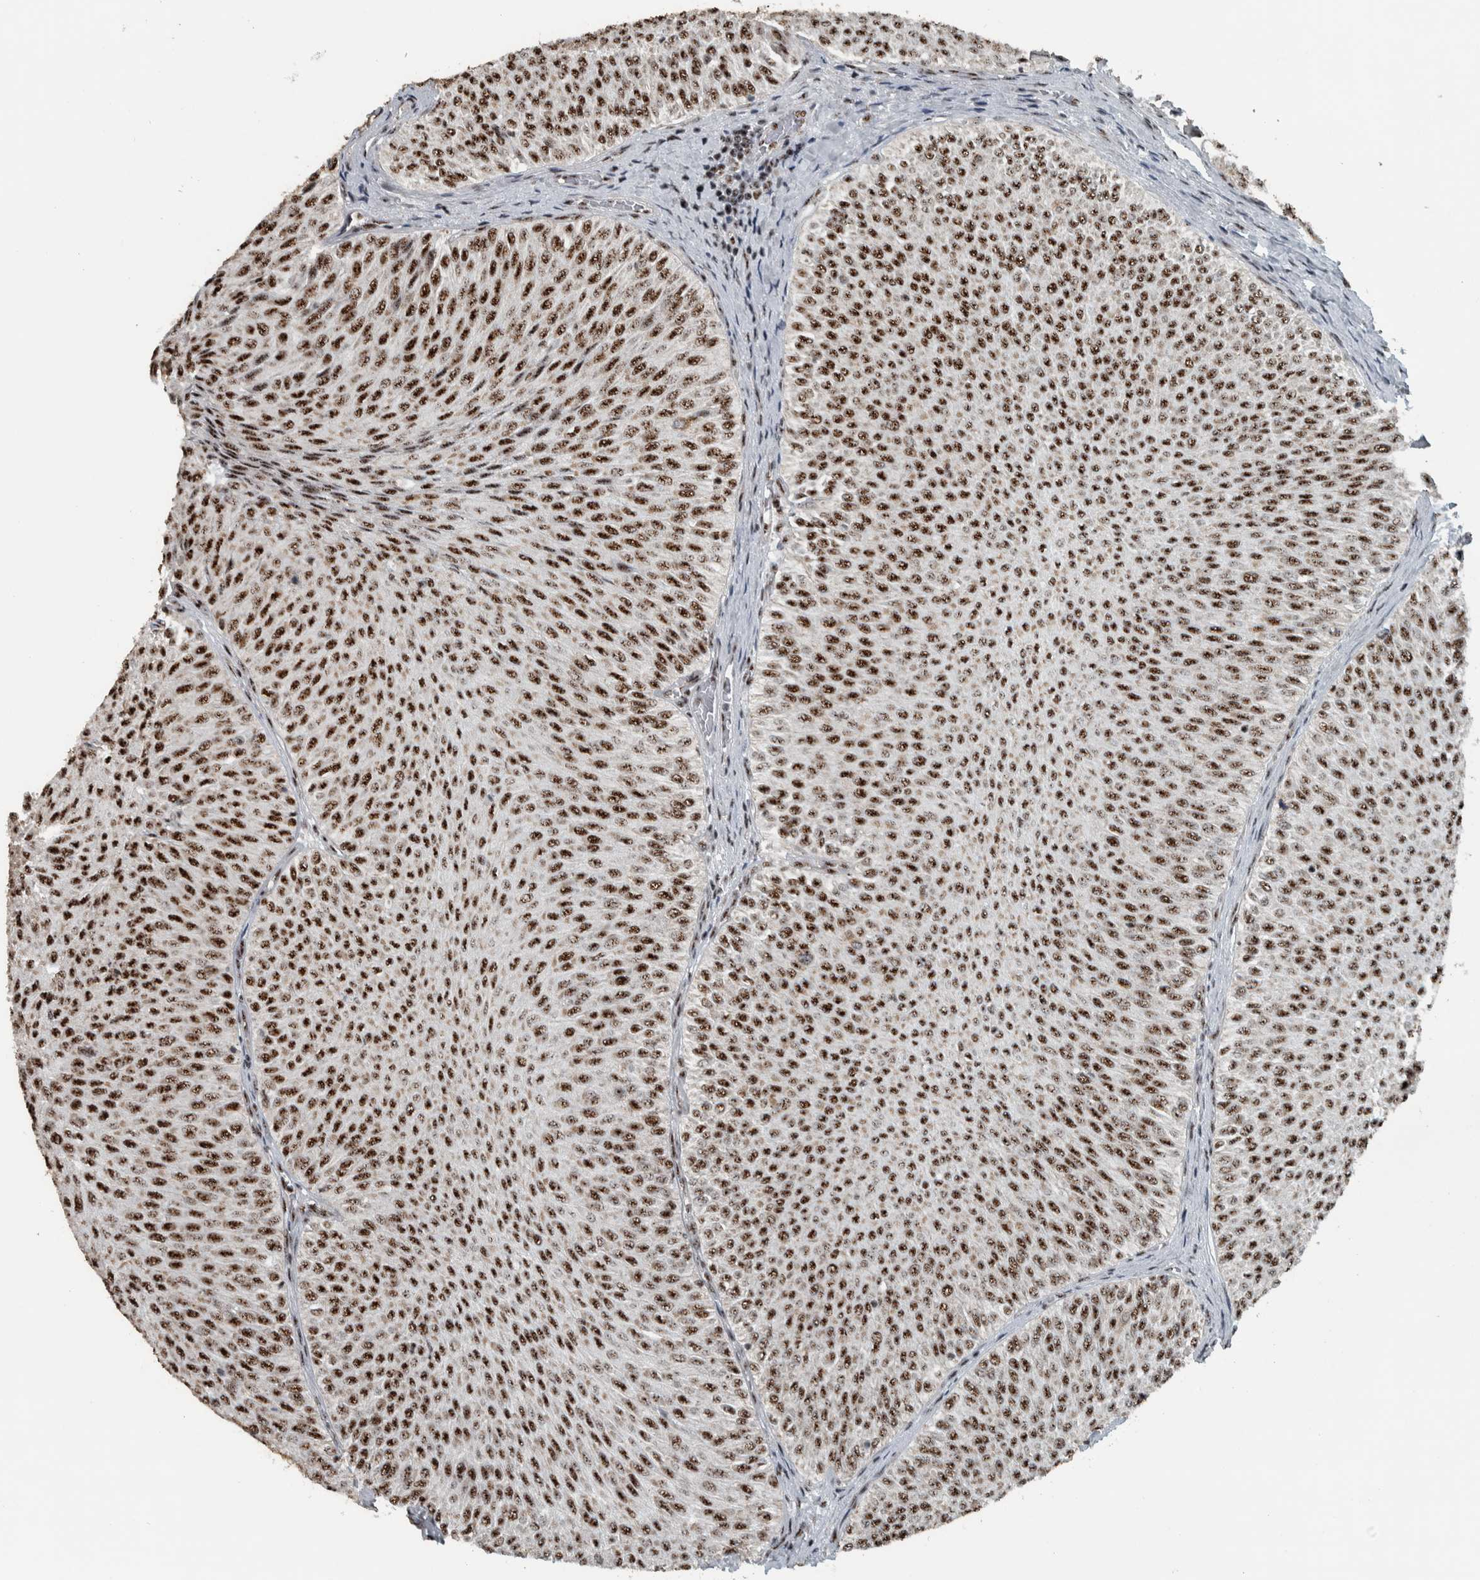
{"staining": {"intensity": "strong", "quantity": ">75%", "location": "nuclear"}, "tissue": "urothelial cancer", "cell_type": "Tumor cells", "image_type": "cancer", "snomed": [{"axis": "morphology", "description": "Urothelial carcinoma, Low grade"}, {"axis": "topography", "description": "Urinary bladder"}], "caption": "An image of human low-grade urothelial carcinoma stained for a protein reveals strong nuclear brown staining in tumor cells. (DAB IHC, brown staining for protein, blue staining for nuclei).", "gene": "SON", "patient": {"sex": "male", "age": 78}}